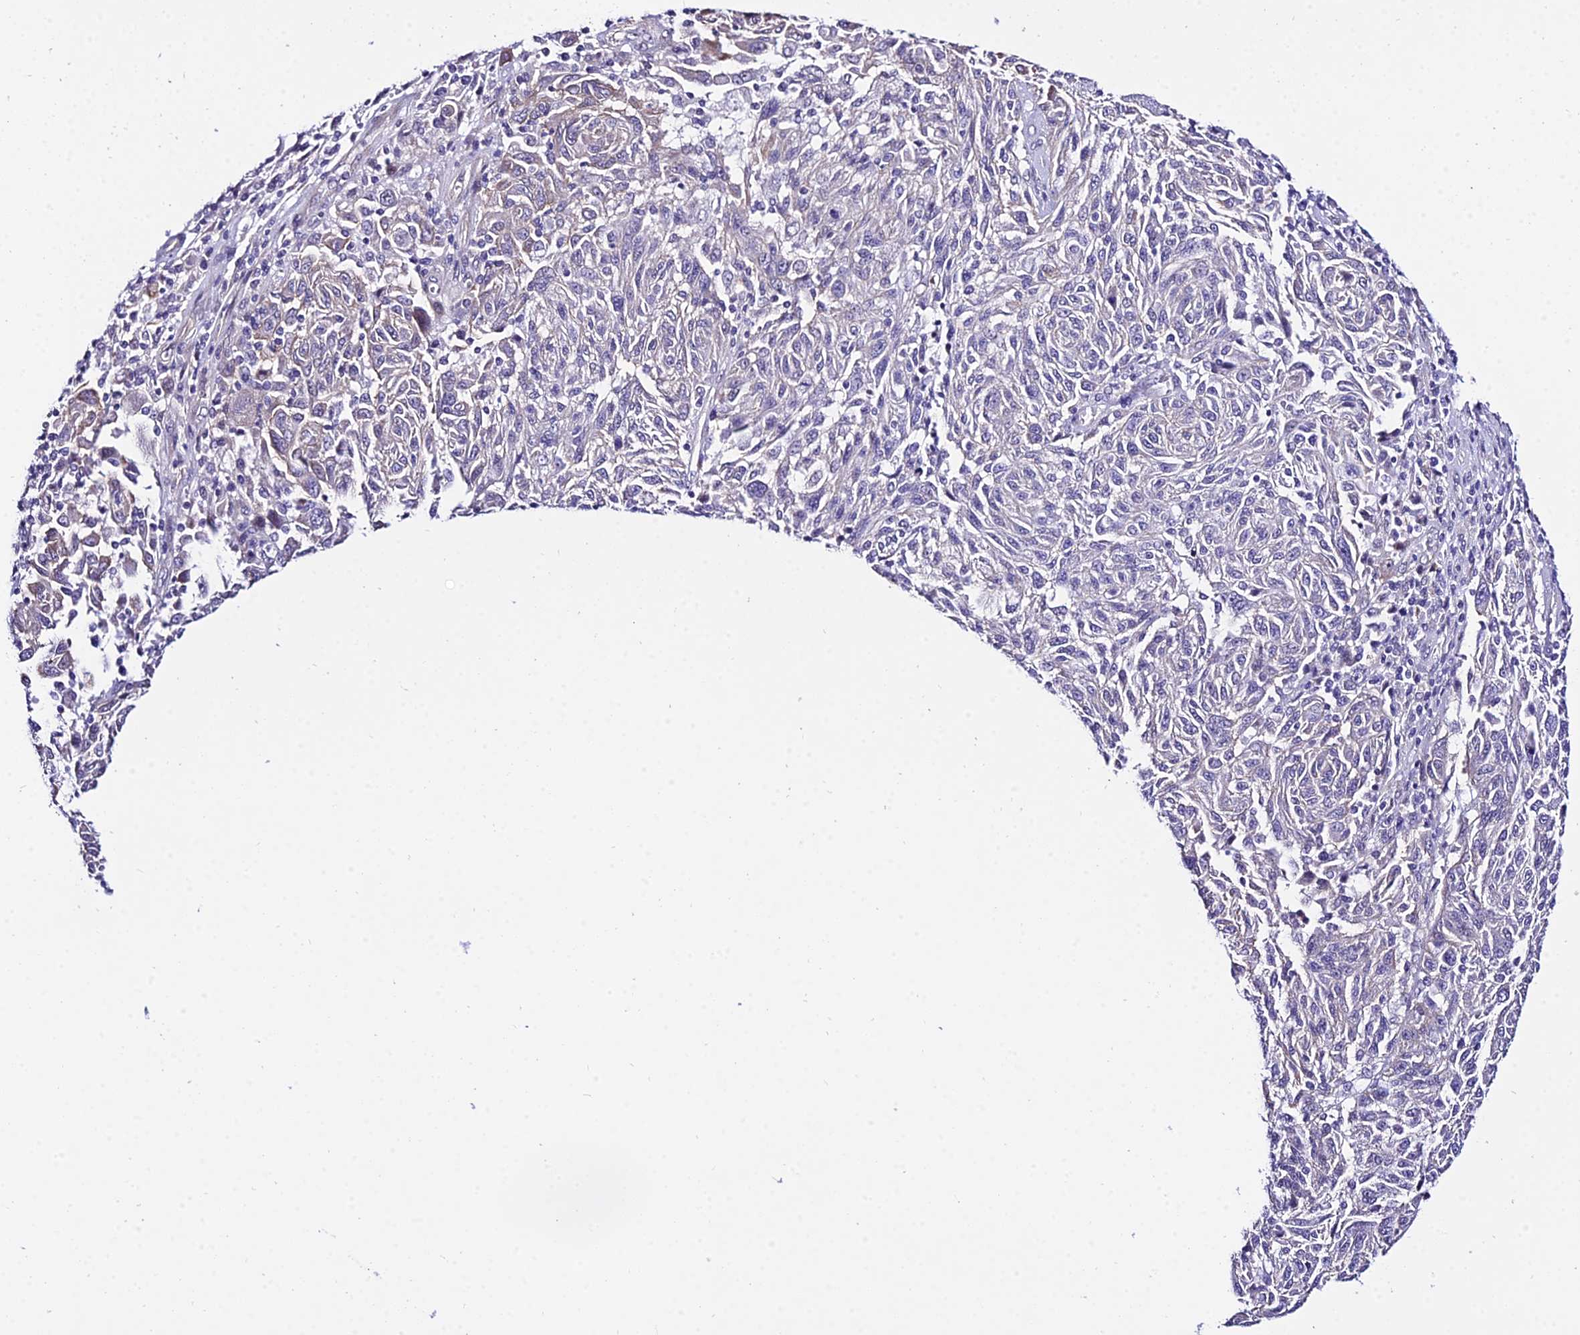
{"staining": {"intensity": "negative", "quantity": "none", "location": "none"}, "tissue": "melanoma", "cell_type": "Tumor cells", "image_type": "cancer", "snomed": [{"axis": "morphology", "description": "Malignant melanoma, NOS"}, {"axis": "topography", "description": "Skin"}], "caption": "Melanoma was stained to show a protein in brown. There is no significant positivity in tumor cells.", "gene": "POLR2I", "patient": {"sex": "male", "age": 53}}